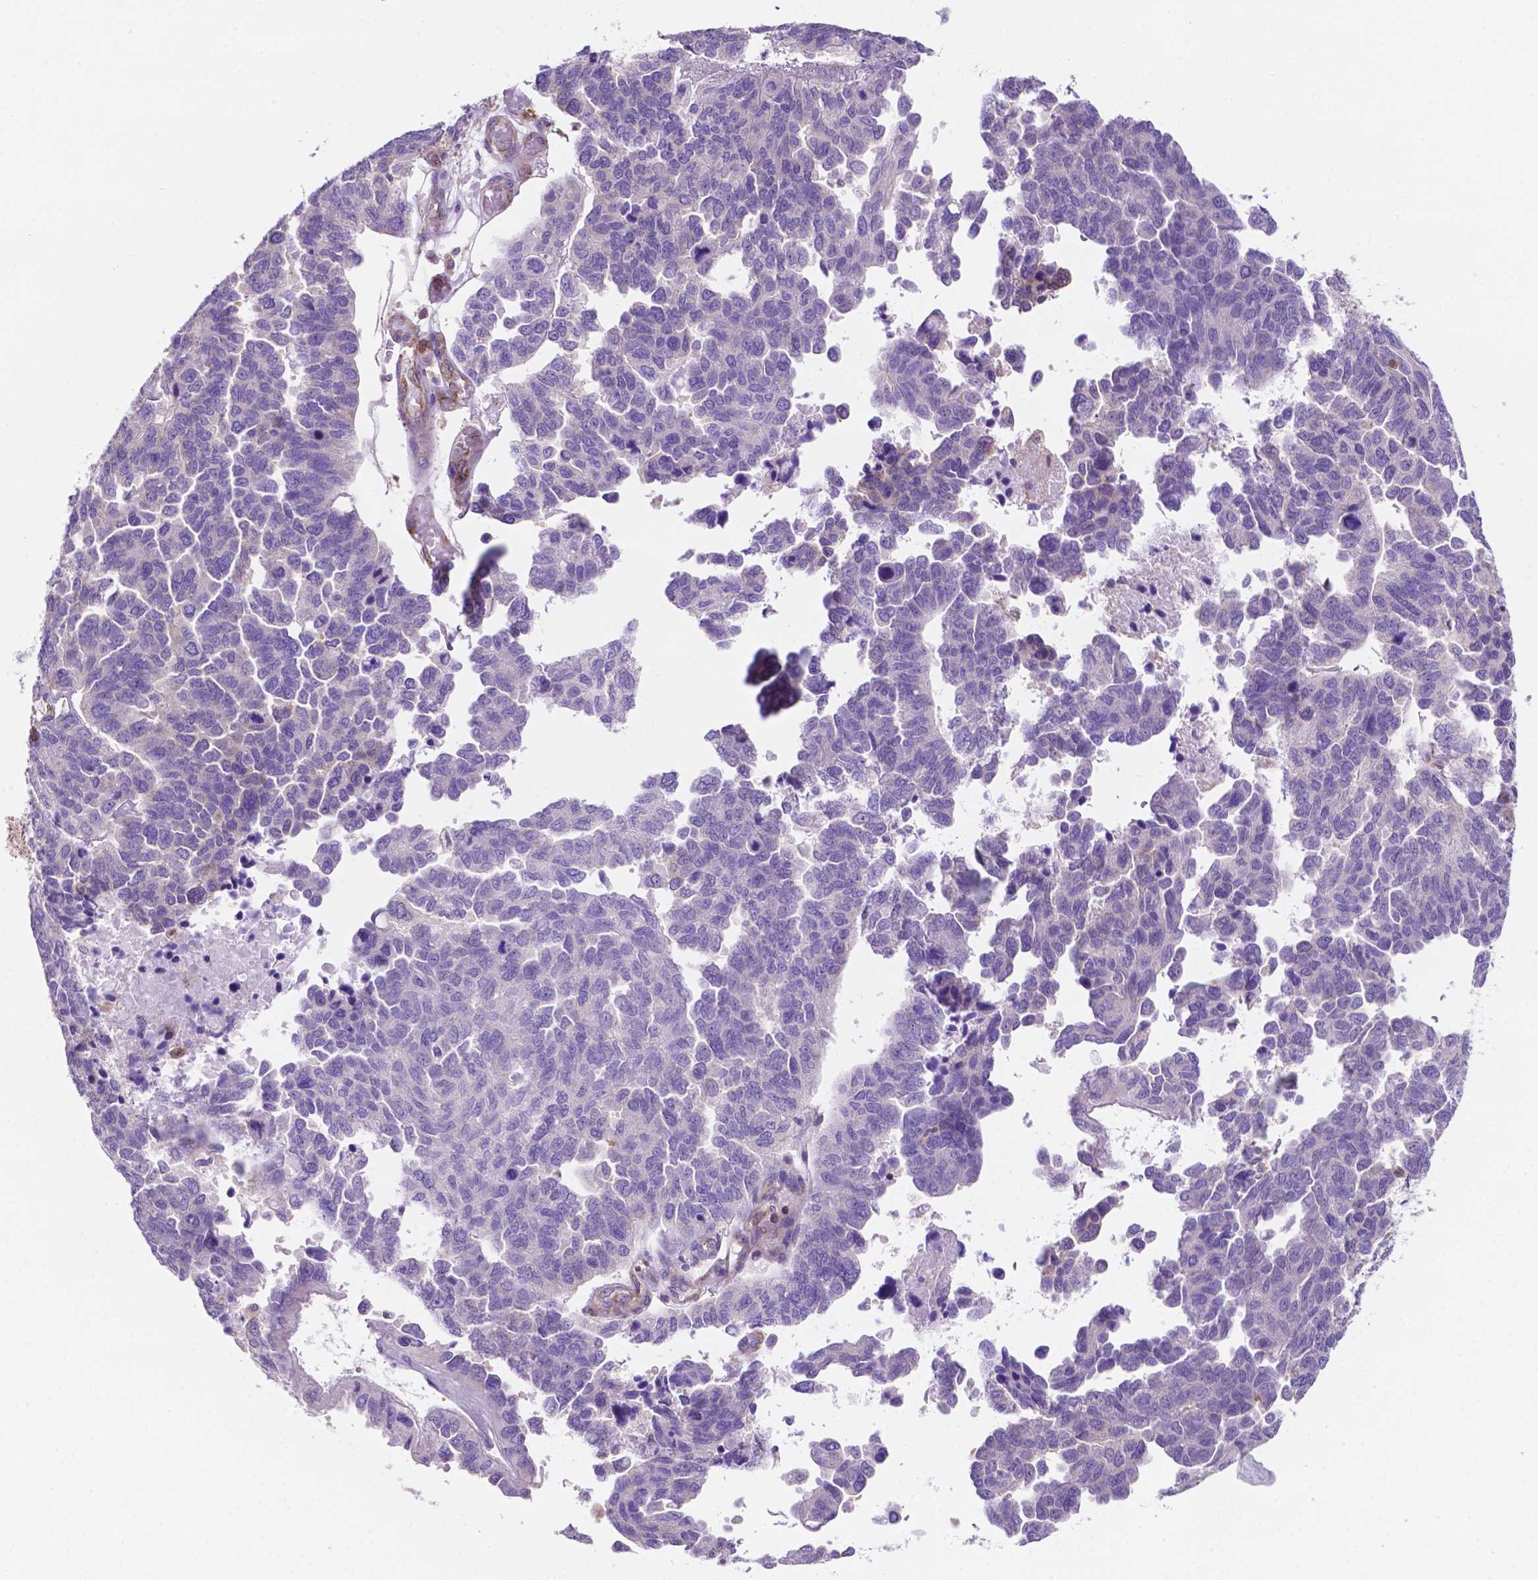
{"staining": {"intensity": "negative", "quantity": "none", "location": "none"}, "tissue": "ovarian cancer", "cell_type": "Tumor cells", "image_type": "cancer", "snomed": [{"axis": "morphology", "description": "Cystadenocarcinoma, serous, NOS"}, {"axis": "topography", "description": "Ovary"}], "caption": "A photomicrograph of ovarian cancer (serous cystadenocarcinoma) stained for a protein reveals no brown staining in tumor cells. Brightfield microscopy of immunohistochemistry (IHC) stained with DAB (3,3'-diaminobenzidine) (brown) and hematoxylin (blue), captured at high magnification.", "gene": "DCN", "patient": {"sex": "female", "age": 64}}